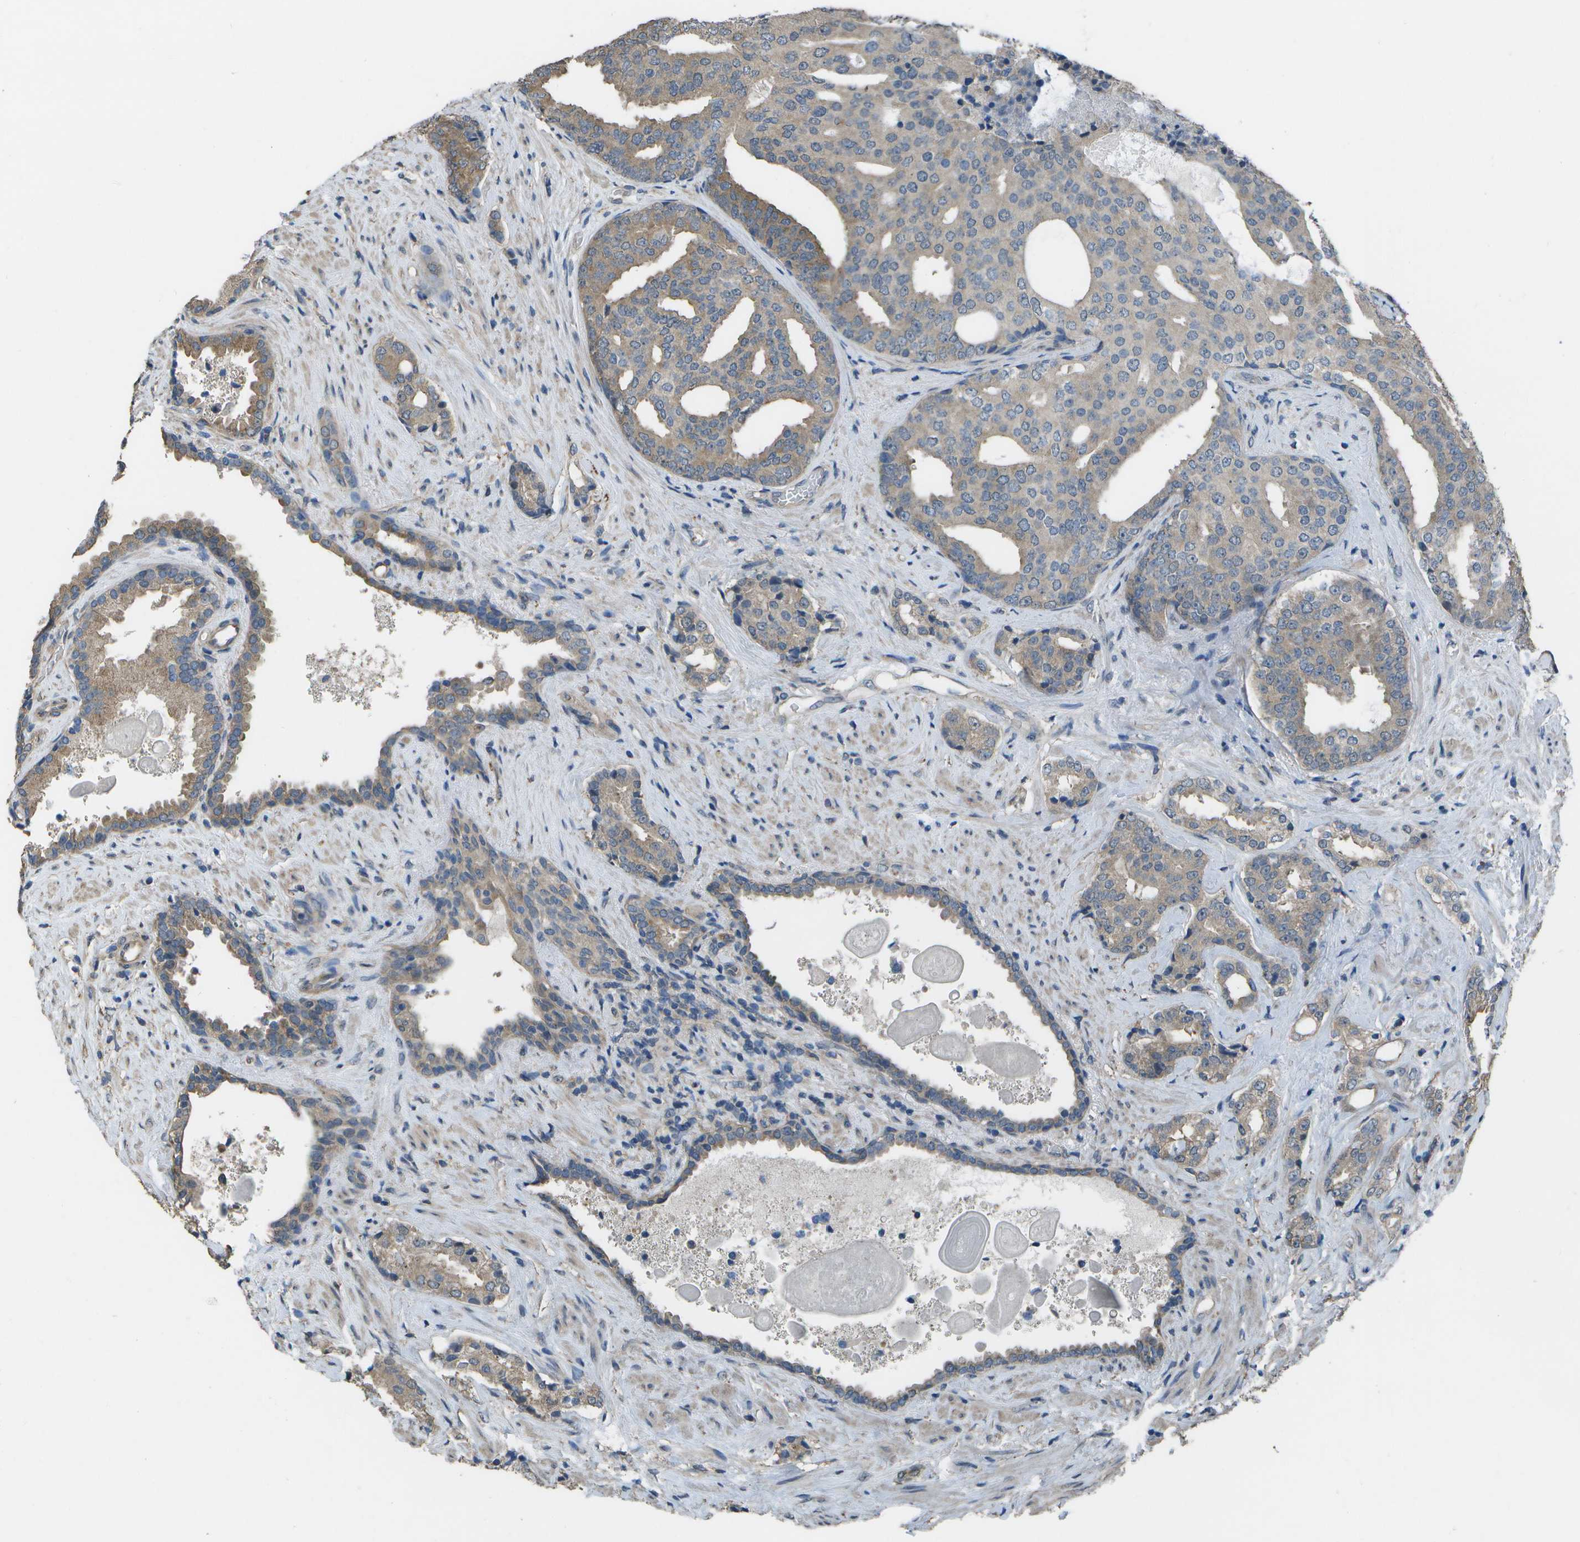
{"staining": {"intensity": "weak", "quantity": "<25%", "location": "cytoplasmic/membranous"}, "tissue": "prostate cancer", "cell_type": "Tumor cells", "image_type": "cancer", "snomed": [{"axis": "morphology", "description": "Adenocarcinoma, High grade"}, {"axis": "topography", "description": "Prostate"}], "caption": "Prostate cancer stained for a protein using immunohistochemistry (IHC) reveals no expression tumor cells.", "gene": "CLNS1A", "patient": {"sex": "male", "age": 71}}